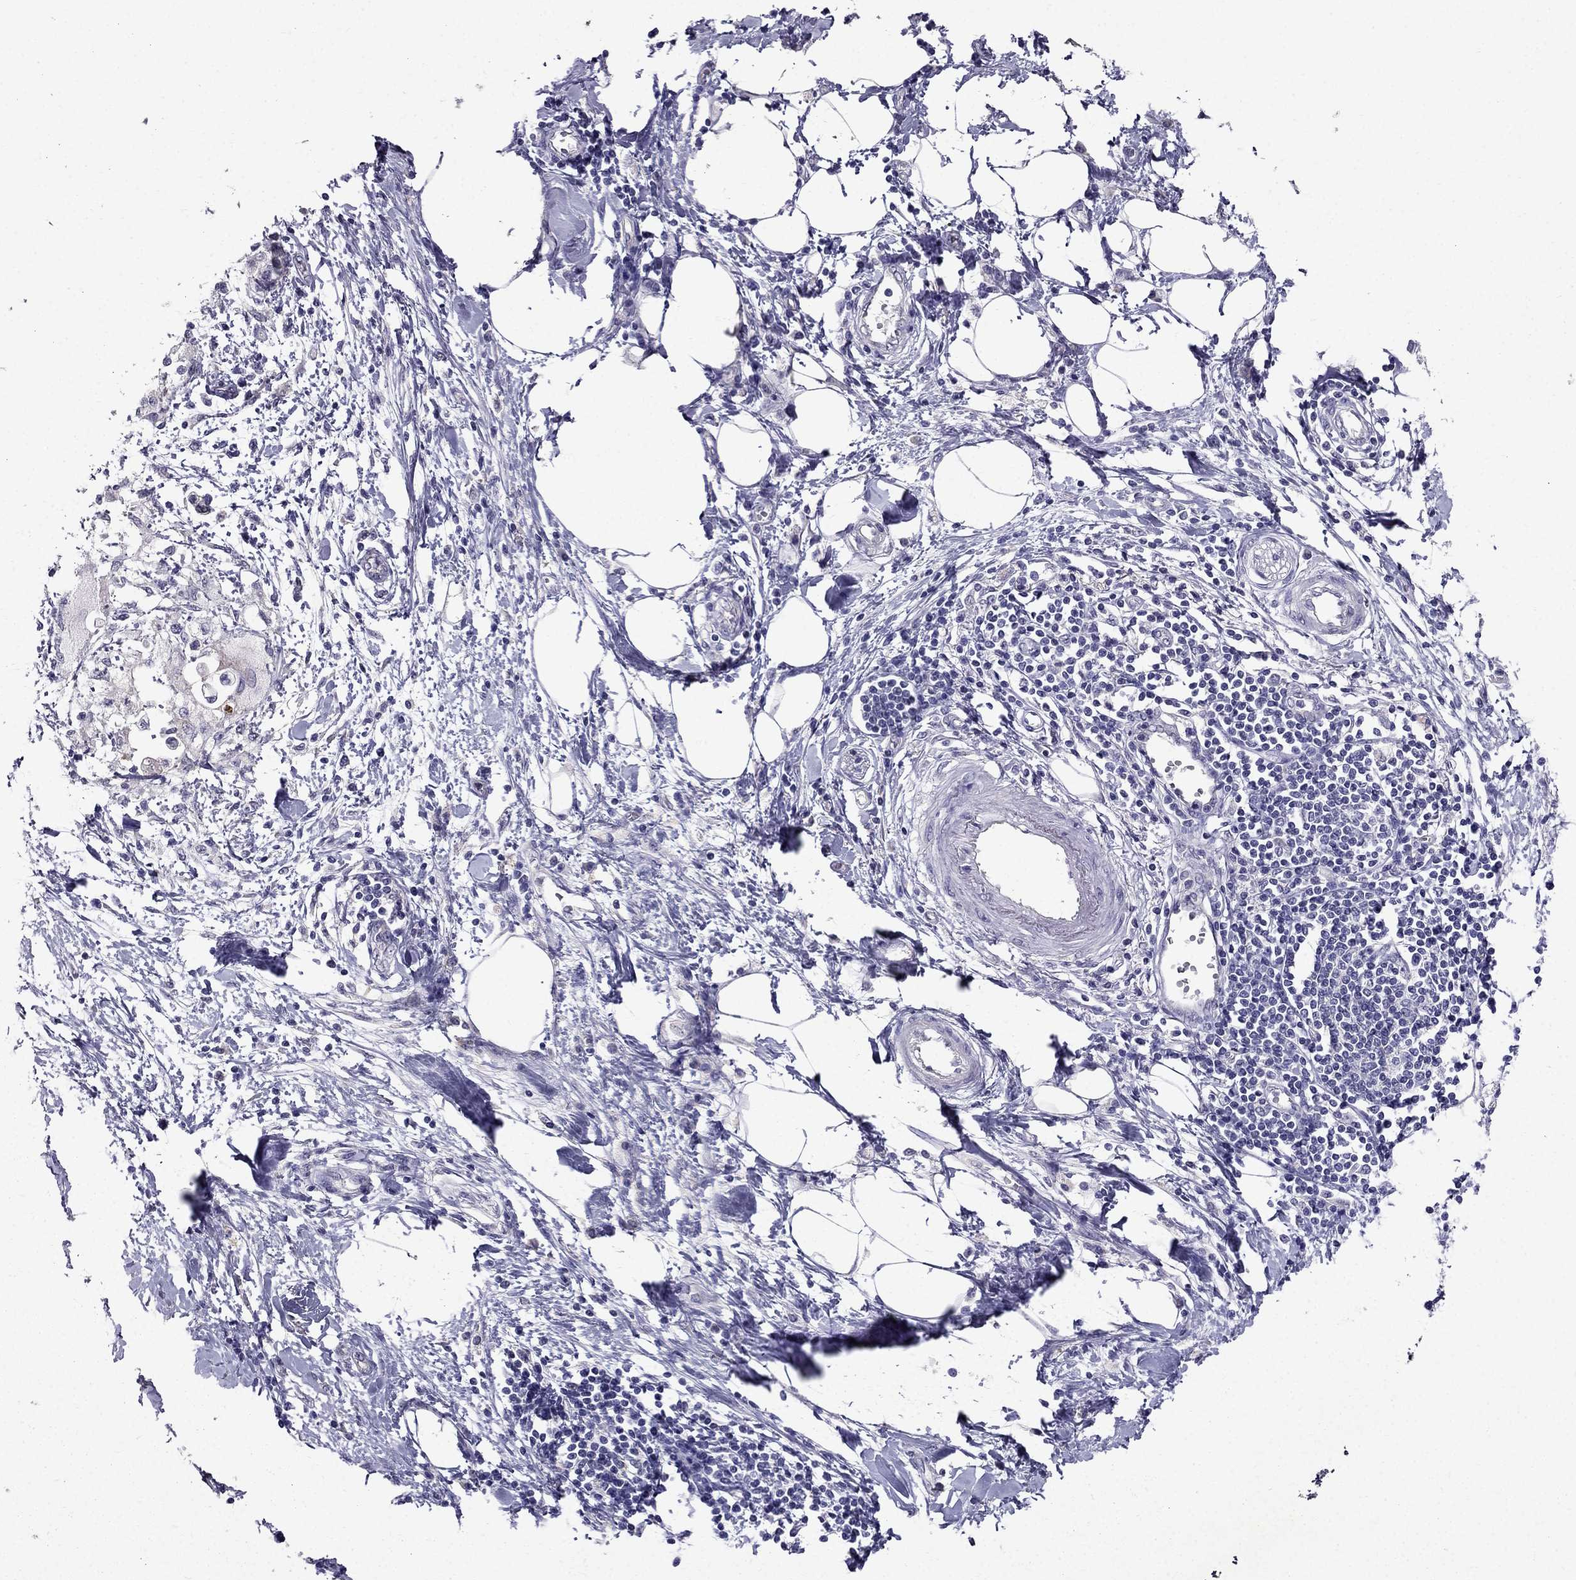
{"staining": {"intensity": "negative", "quantity": "none", "location": "none"}, "tissue": "pancreatic cancer", "cell_type": "Tumor cells", "image_type": "cancer", "snomed": [{"axis": "morphology", "description": "Normal tissue, NOS"}, {"axis": "morphology", "description": "Adenocarcinoma, NOS"}, {"axis": "topography", "description": "Pancreas"}, {"axis": "topography", "description": "Duodenum"}], "caption": "Photomicrograph shows no protein staining in tumor cells of pancreatic adenocarcinoma tissue.", "gene": "DUSP15", "patient": {"sex": "female", "age": 60}}